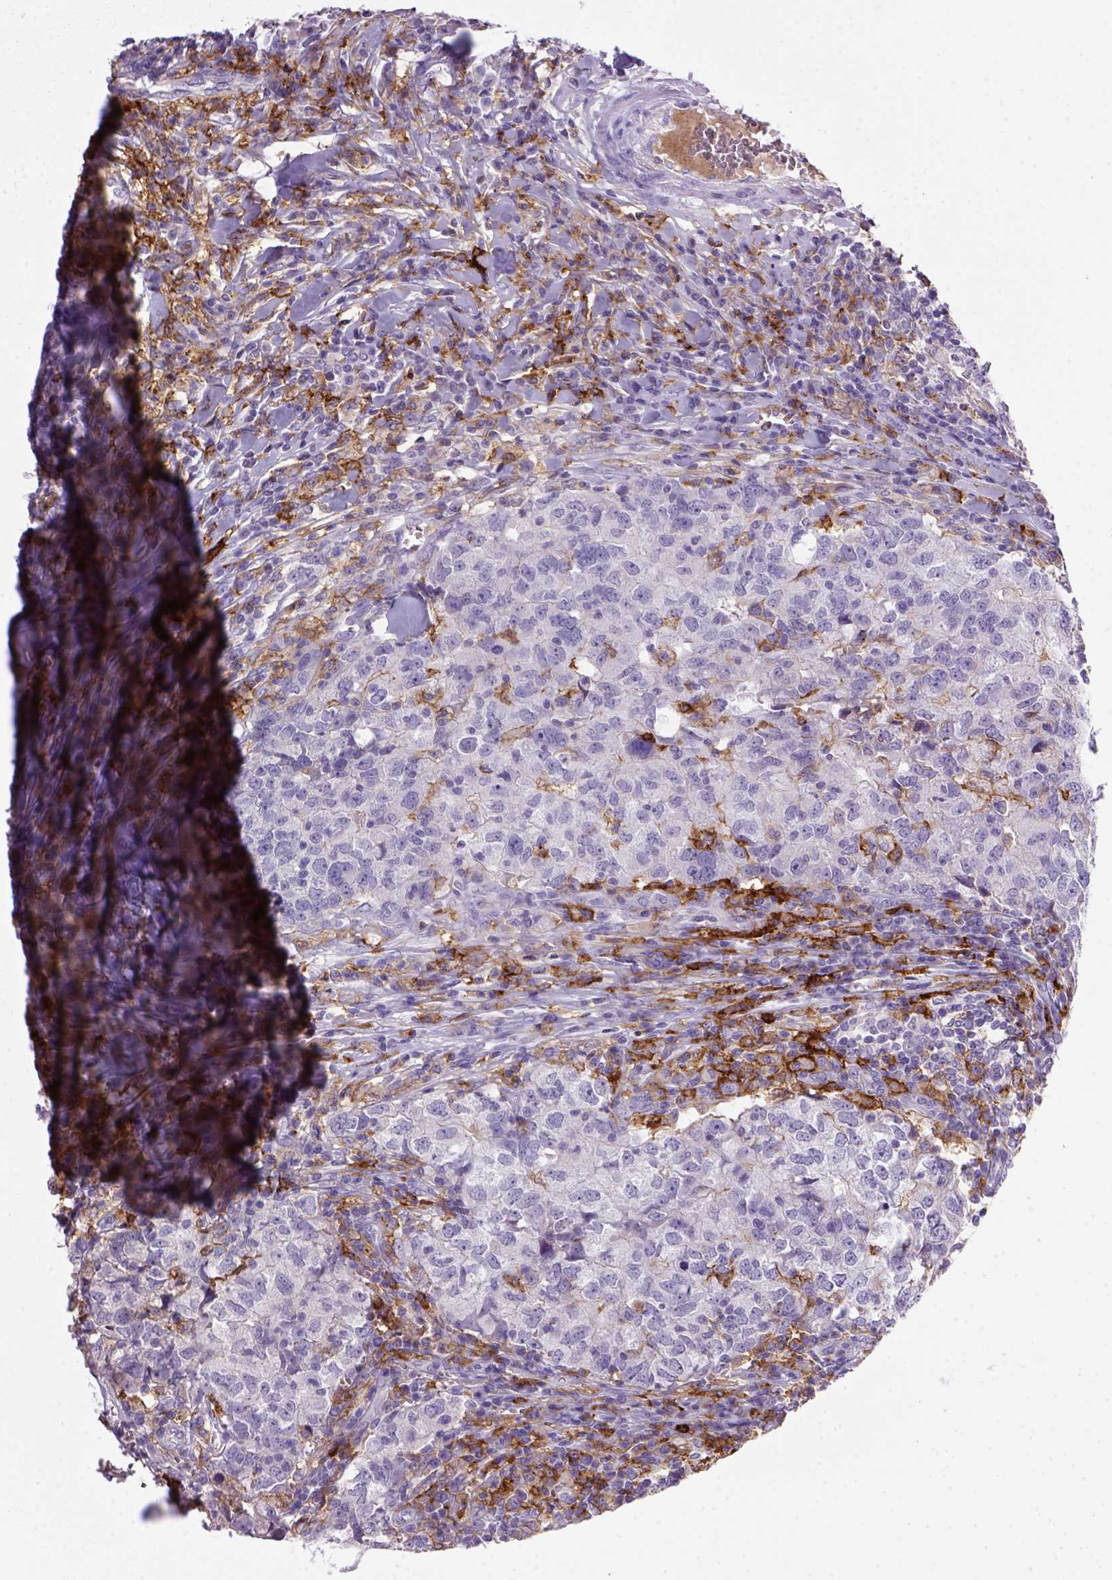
{"staining": {"intensity": "negative", "quantity": "none", "location": "none"}, "tissue": "breast cancer", "cell_type": "Tumor cells", "image_type": "cancer", "snomed": [{"axis": "morphology", "description": "Duct carcinoma"}, {"axis": "topography", "description": "Breast"}], "caption": "The immunohistochemistry (IHC) histopathology image has no significant staining in tumor cells of breast cancer (intraductal carcinoma) tissue. Brightfield microscopy of IHC stained with DAB (brown) and hematoxylin (blue), captured at high magnification.", "gene": "CD14", "patient": {"sex": "female", "age": 30}}